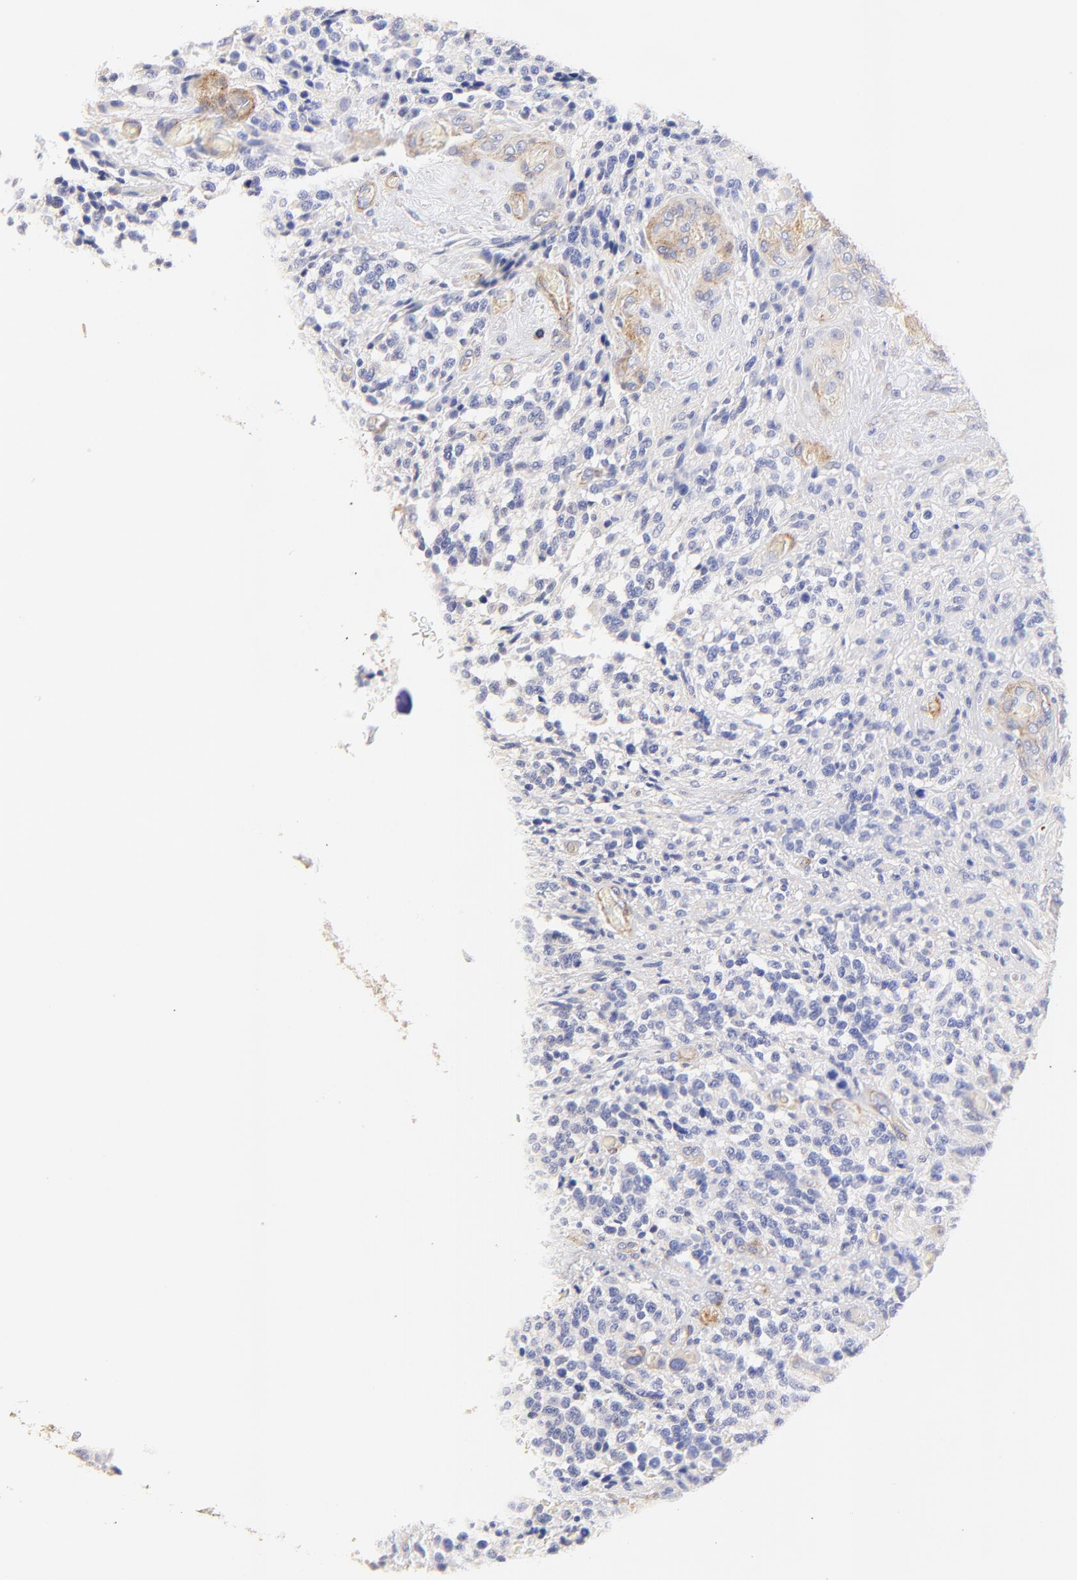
{"staining": {"intensity": "negative", "quantity": "none", "location": "none"}, "tissue": "glioma", "cell_type": "Tumor cells", "image_type": "cancer", "snomed": [{"axis": "morphology", "description": "Glioma, malignant, High grade"}, {"axis": "topography", "description": "Brain"}], "caption": "The histopathology image reveals no significant staining in tumor cells of high-grade glioma (malignant).", "gene": "ACTRT1", "patient": {"sex": "male", "age": 36}}